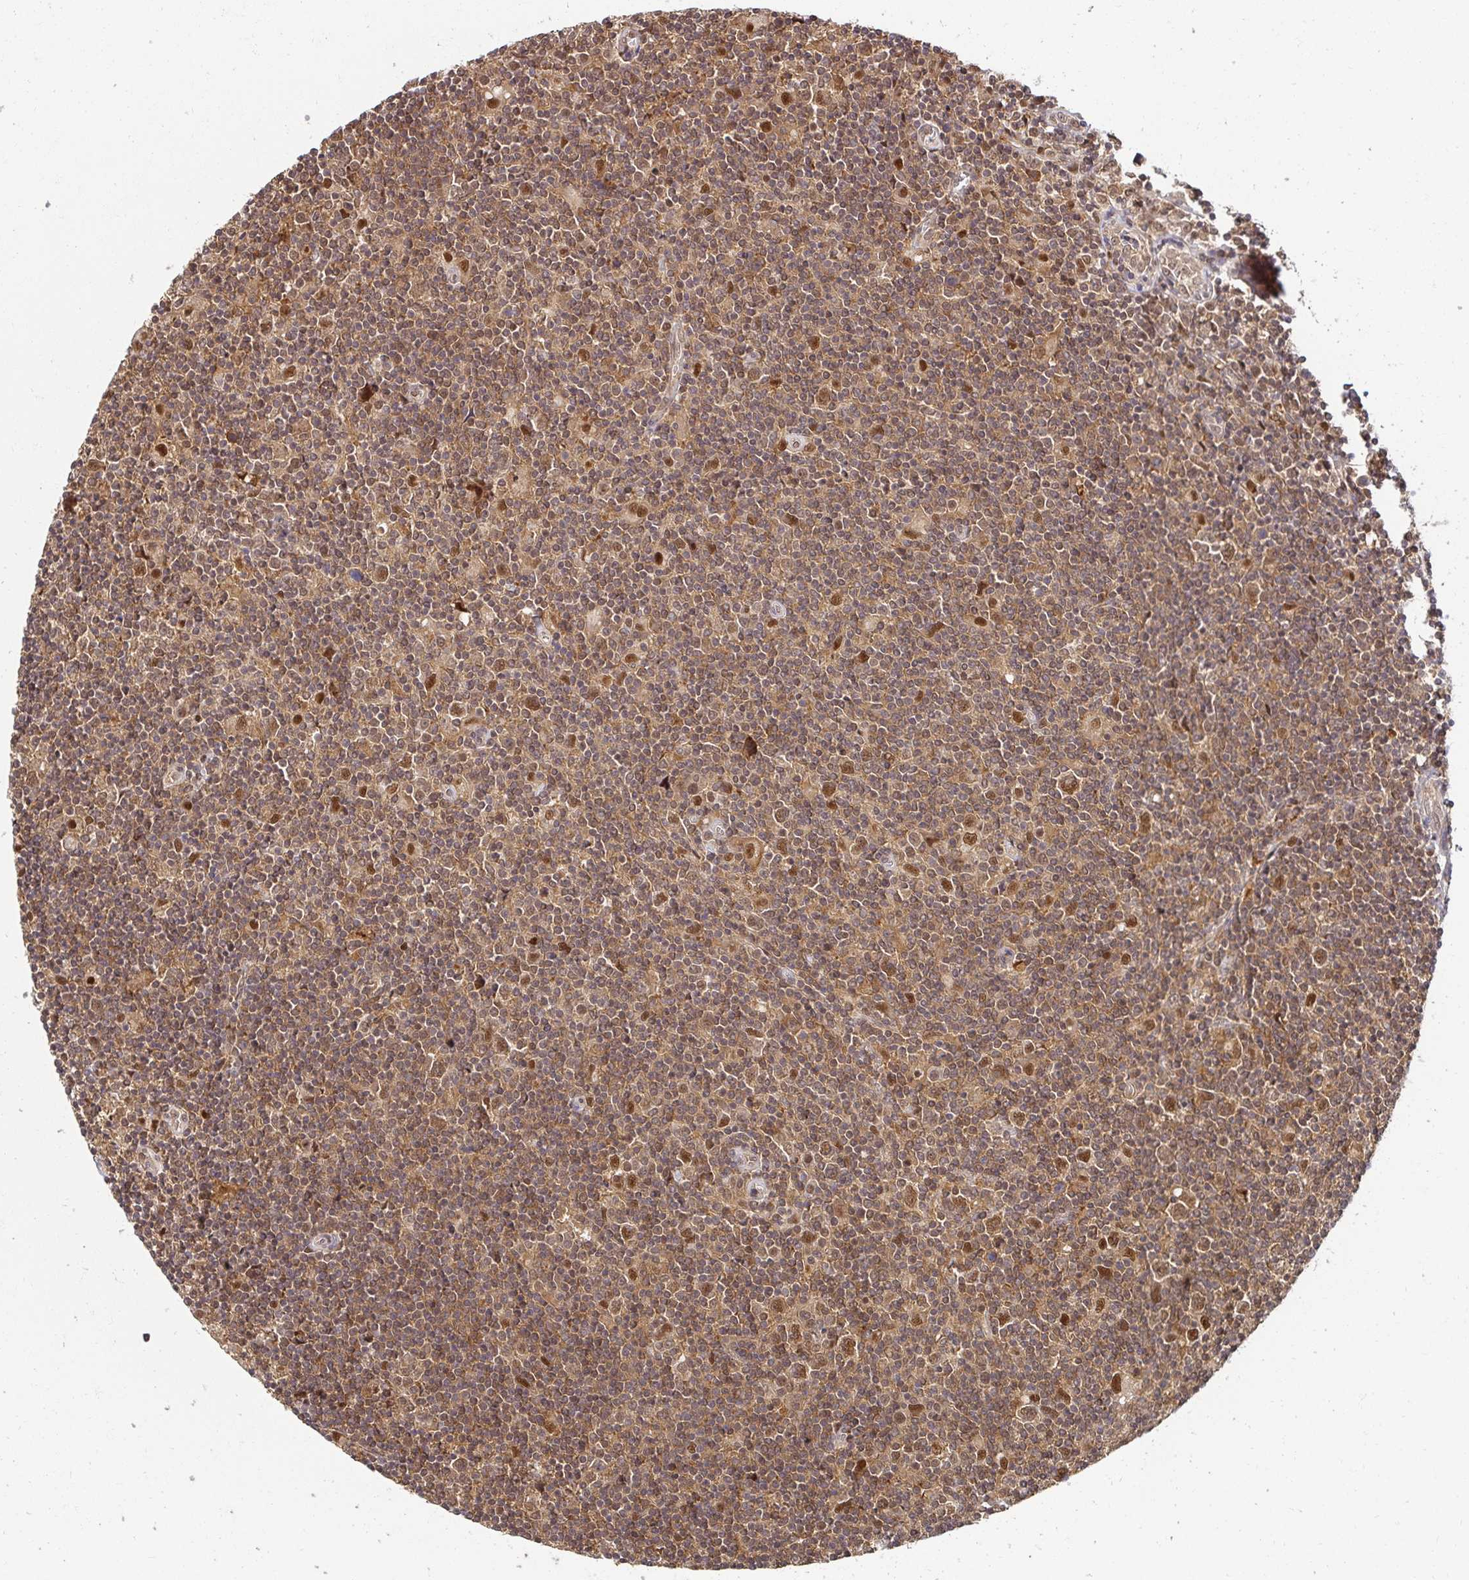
{"staining": {"intensity": "moderate", "quantity": ">75%", "location": "cytoplasmic/membranous,nuclear"}, "tissue": "lymphoma", "cell_type": "Tumor cells", "image_type": "cancer", "snomed": [{"axis": "morphology", "description": "Hodgkin's disease, NOS"}, {"axis": "topography", "description": "Lymph node"}], "caption": "Protein analysis of lymphoma tissue demonstrates moderate cytoplasmic/membranous and nuclear staining in about >75% of tumor cells.", "gene": "PSMA4", "patient": {"sex": "male", "age": 40}}